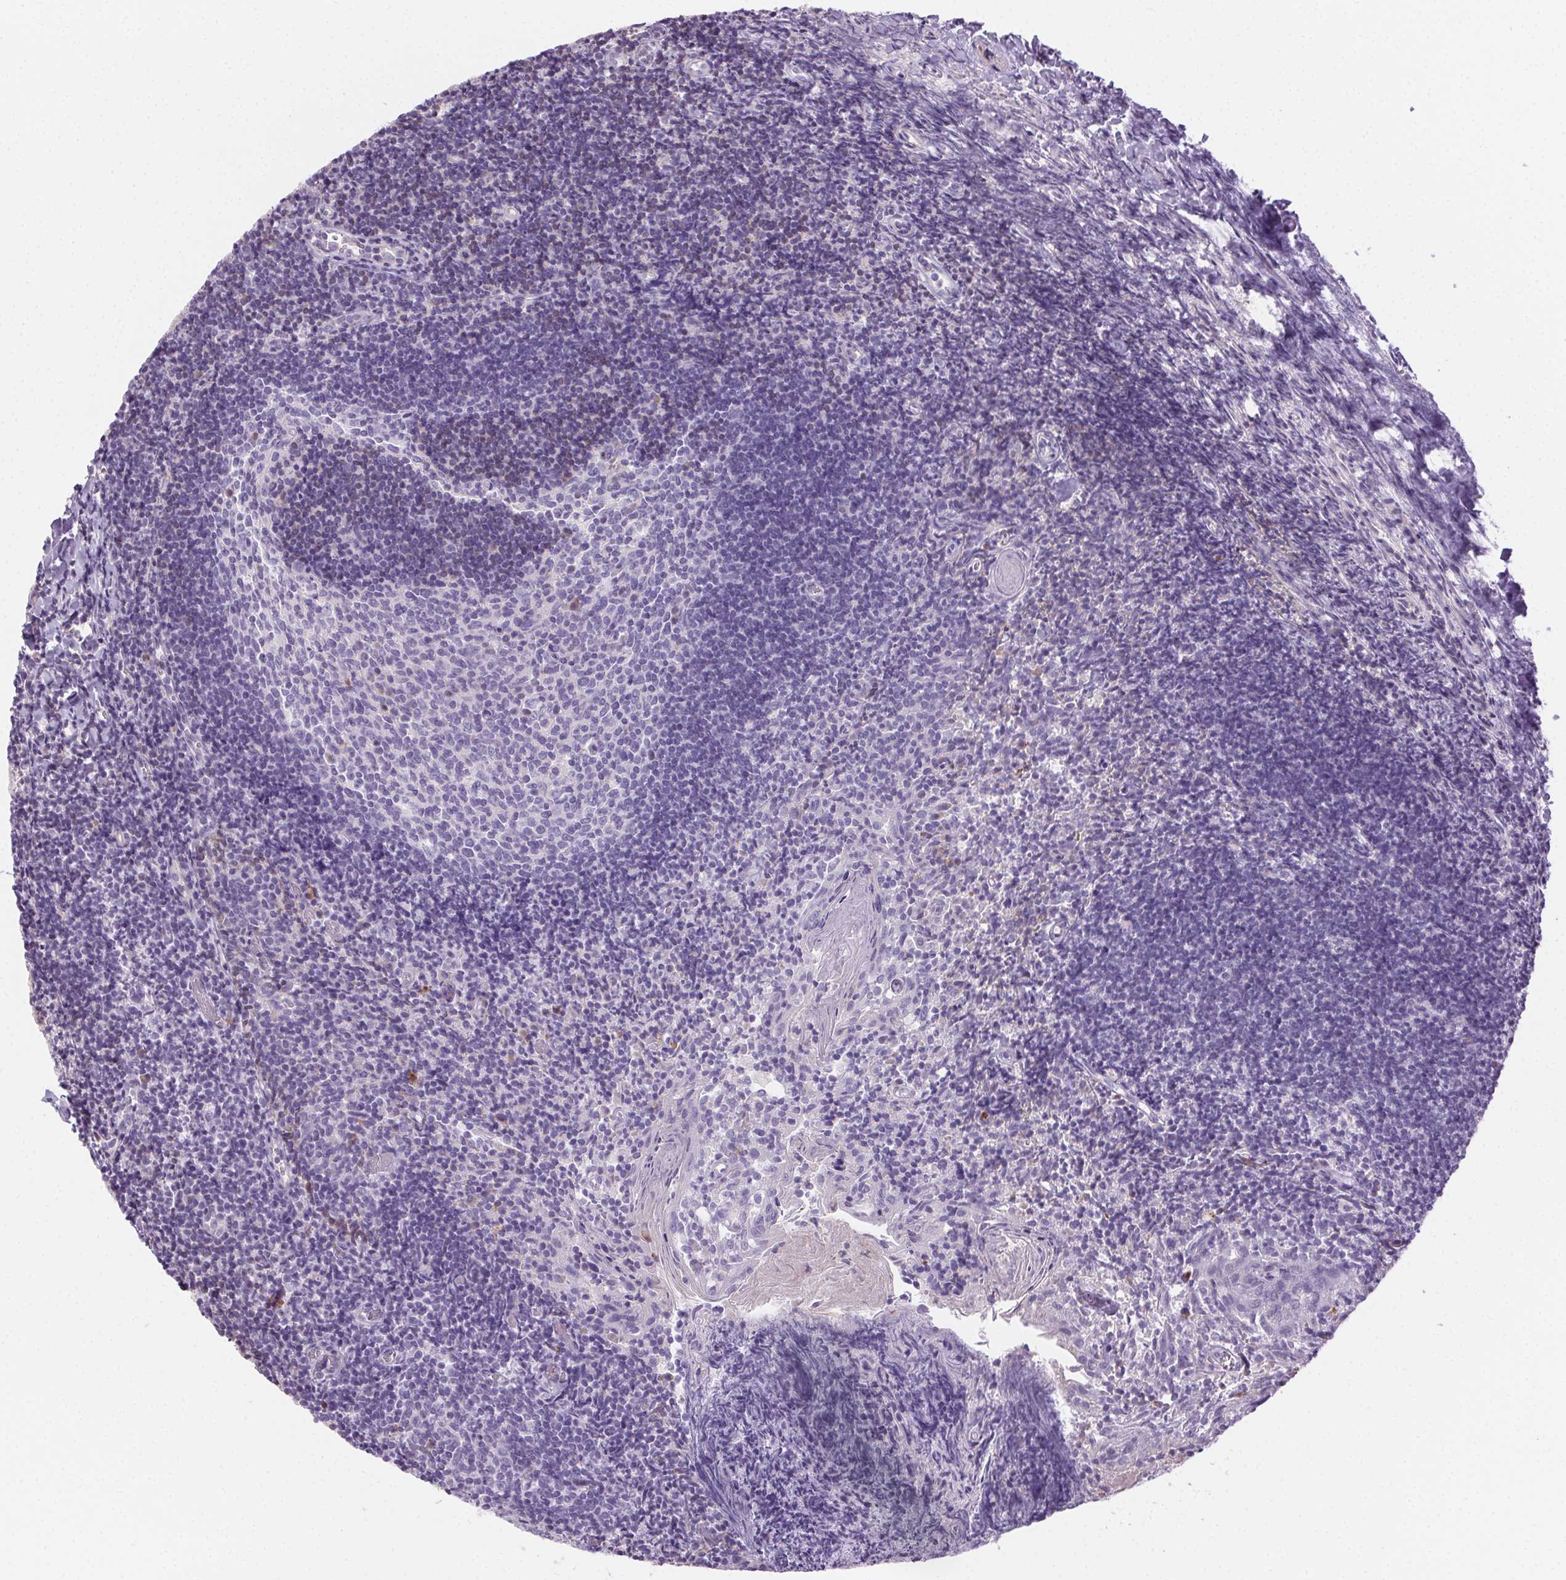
{"staining": {"intensity": "negative", "quantity": "none", "location": "none"}, "tissue": "tonsil", "cell_type": "Germinal center cells", "image_type": "normal", "snomed": [{"axis": "morphology", "description": "Normal tissue, NOS"}, {"axis": "topography", "description": "Tonsil"}], "caption": "An IHC image of normal tonsil is shown. There is no staining in germinal center cells of tonsil. (Immunohistochemistry (ihc), brightfield microscopy, high magnification).", "gene": "TMEM45A", "patient": {"sex": "female", "age": 10}}